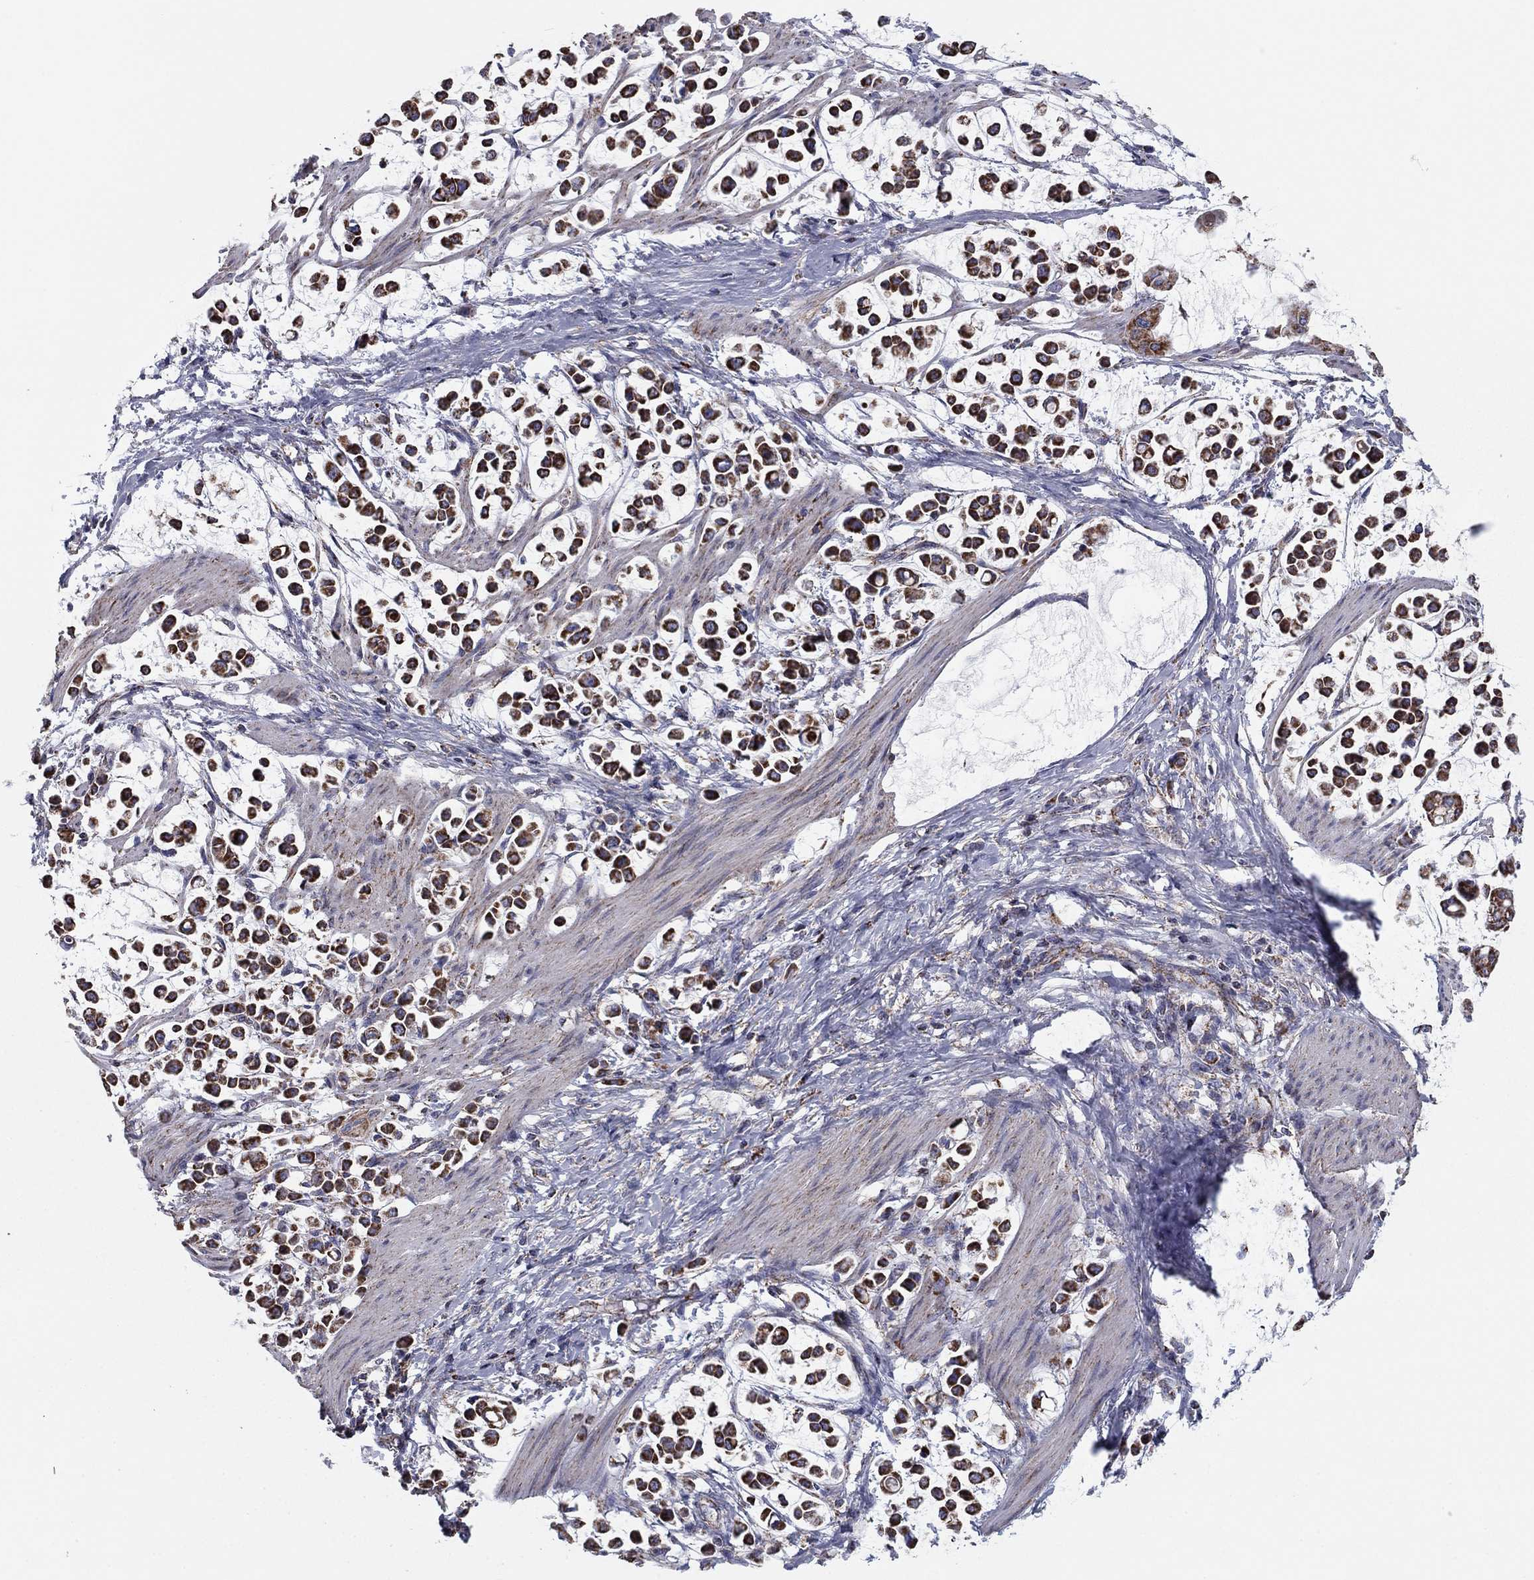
{"staining": {"intensity": "strong", "quantity": ">75%", "location": "cytoplasmic/membranous"}, "tissue": "stomach cancer", "cell_type": "Tumor cells", "image_type": "cancer", "snomed": [{"axis": "morphology", "description": "Adenocarcinoma, NOS"}, {"axis": "topography", "description": "Stomach"}], "caption": "Immunohistochemistry (IHC) of stomach adenocarcinoma reveals high levels of strong cytoplasmic/membranous staining in about >75% of tumor cells.", "gene": "NDUFV1", "patient": {"sex": "male", "age": 82}}